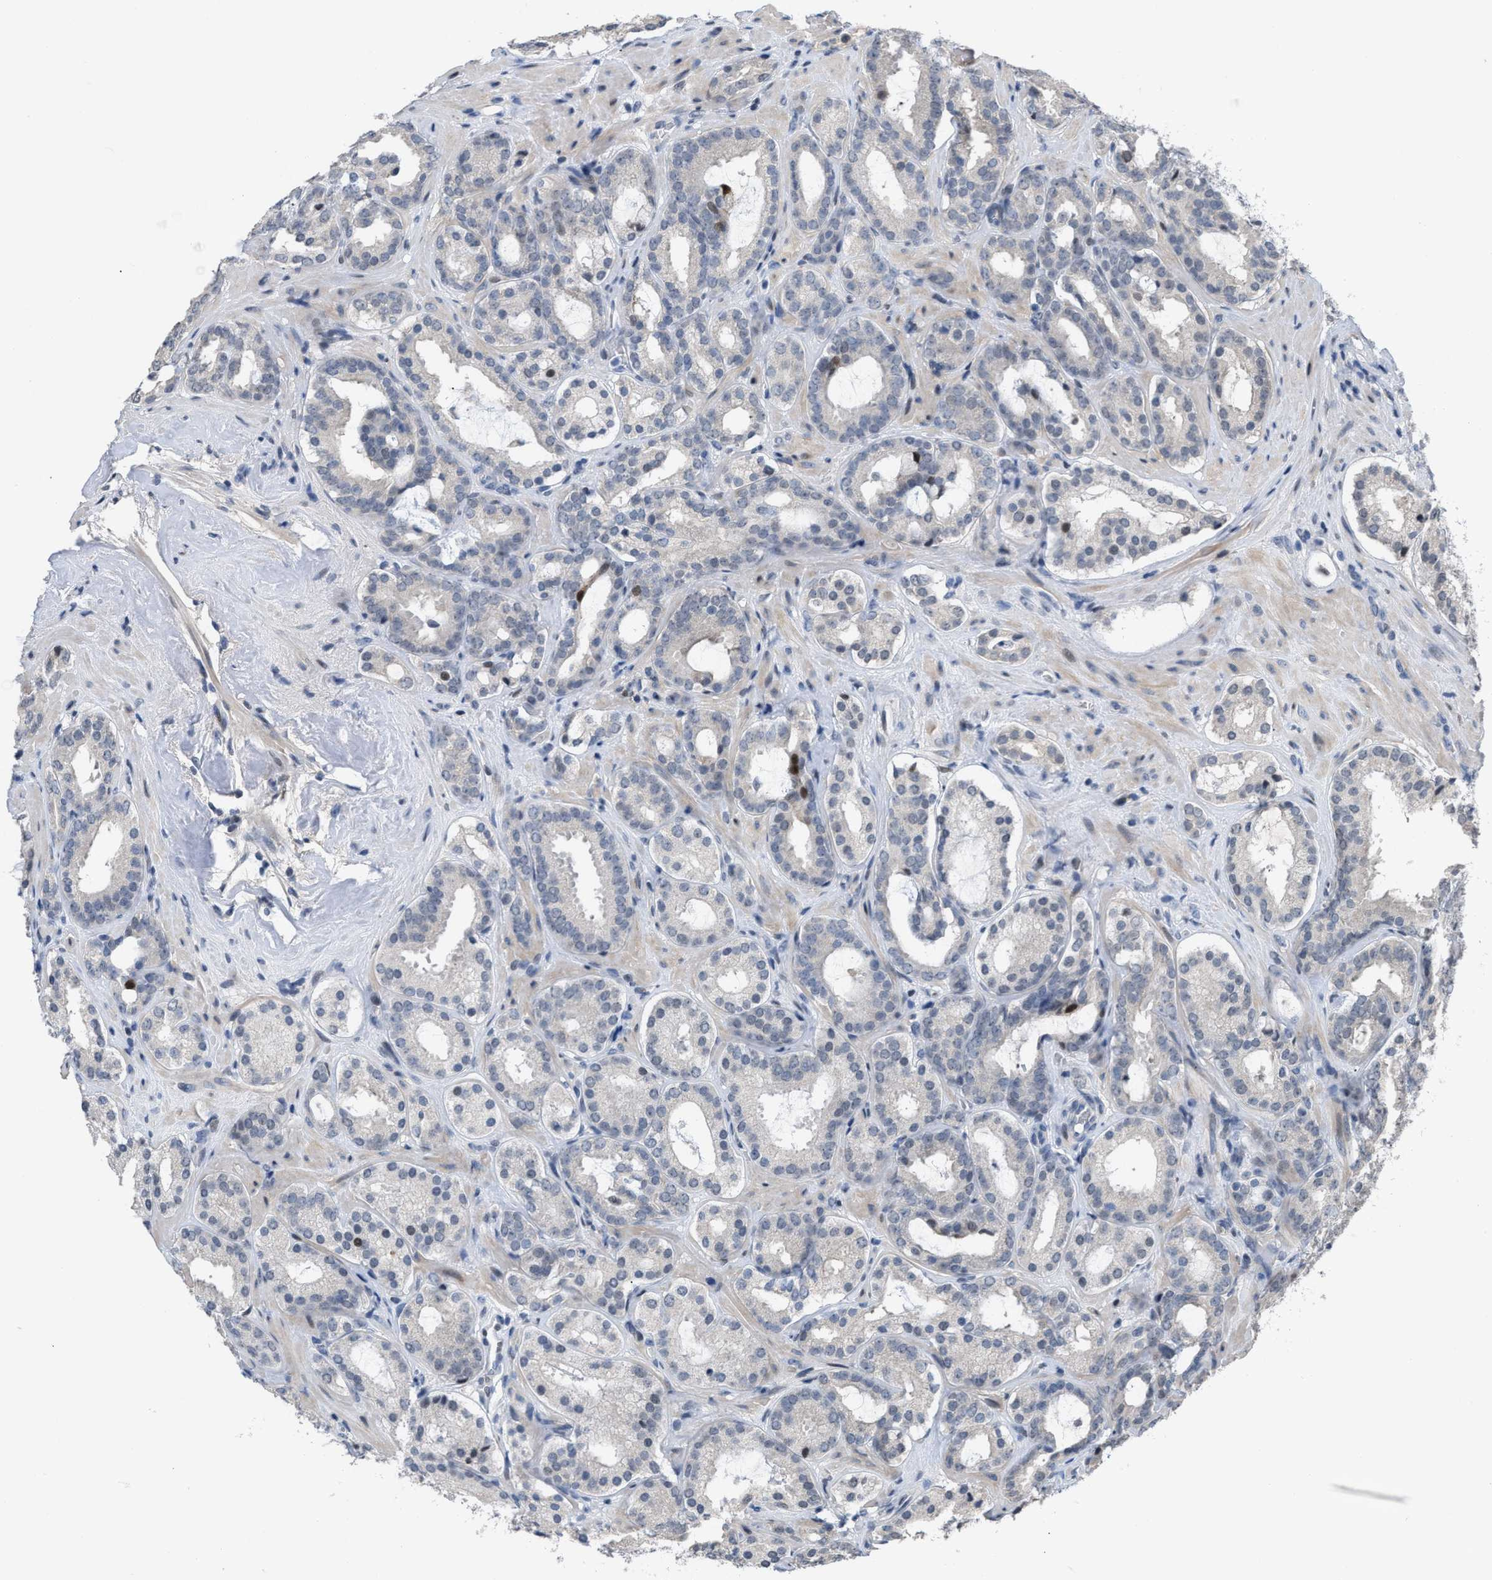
{"staining": {"intensity": "negative", "quantity": "none", "location": "none"}, "tissue": "prostate cancer", "cell_type": "Tumor cells", "image_type": "cancer", "snomed": [{"axis": "morphology", "description": "Adenocarcinoma, Low grade"}, {"axis": "topography", "description": "Prostate"}], "caption": "The micrograph demonstrates no staining of tumor cells in adenocarcinoma (low-grade) (prostate).", "gene": "SETDB1", "patient": {"sex": "male", "age": 69}}